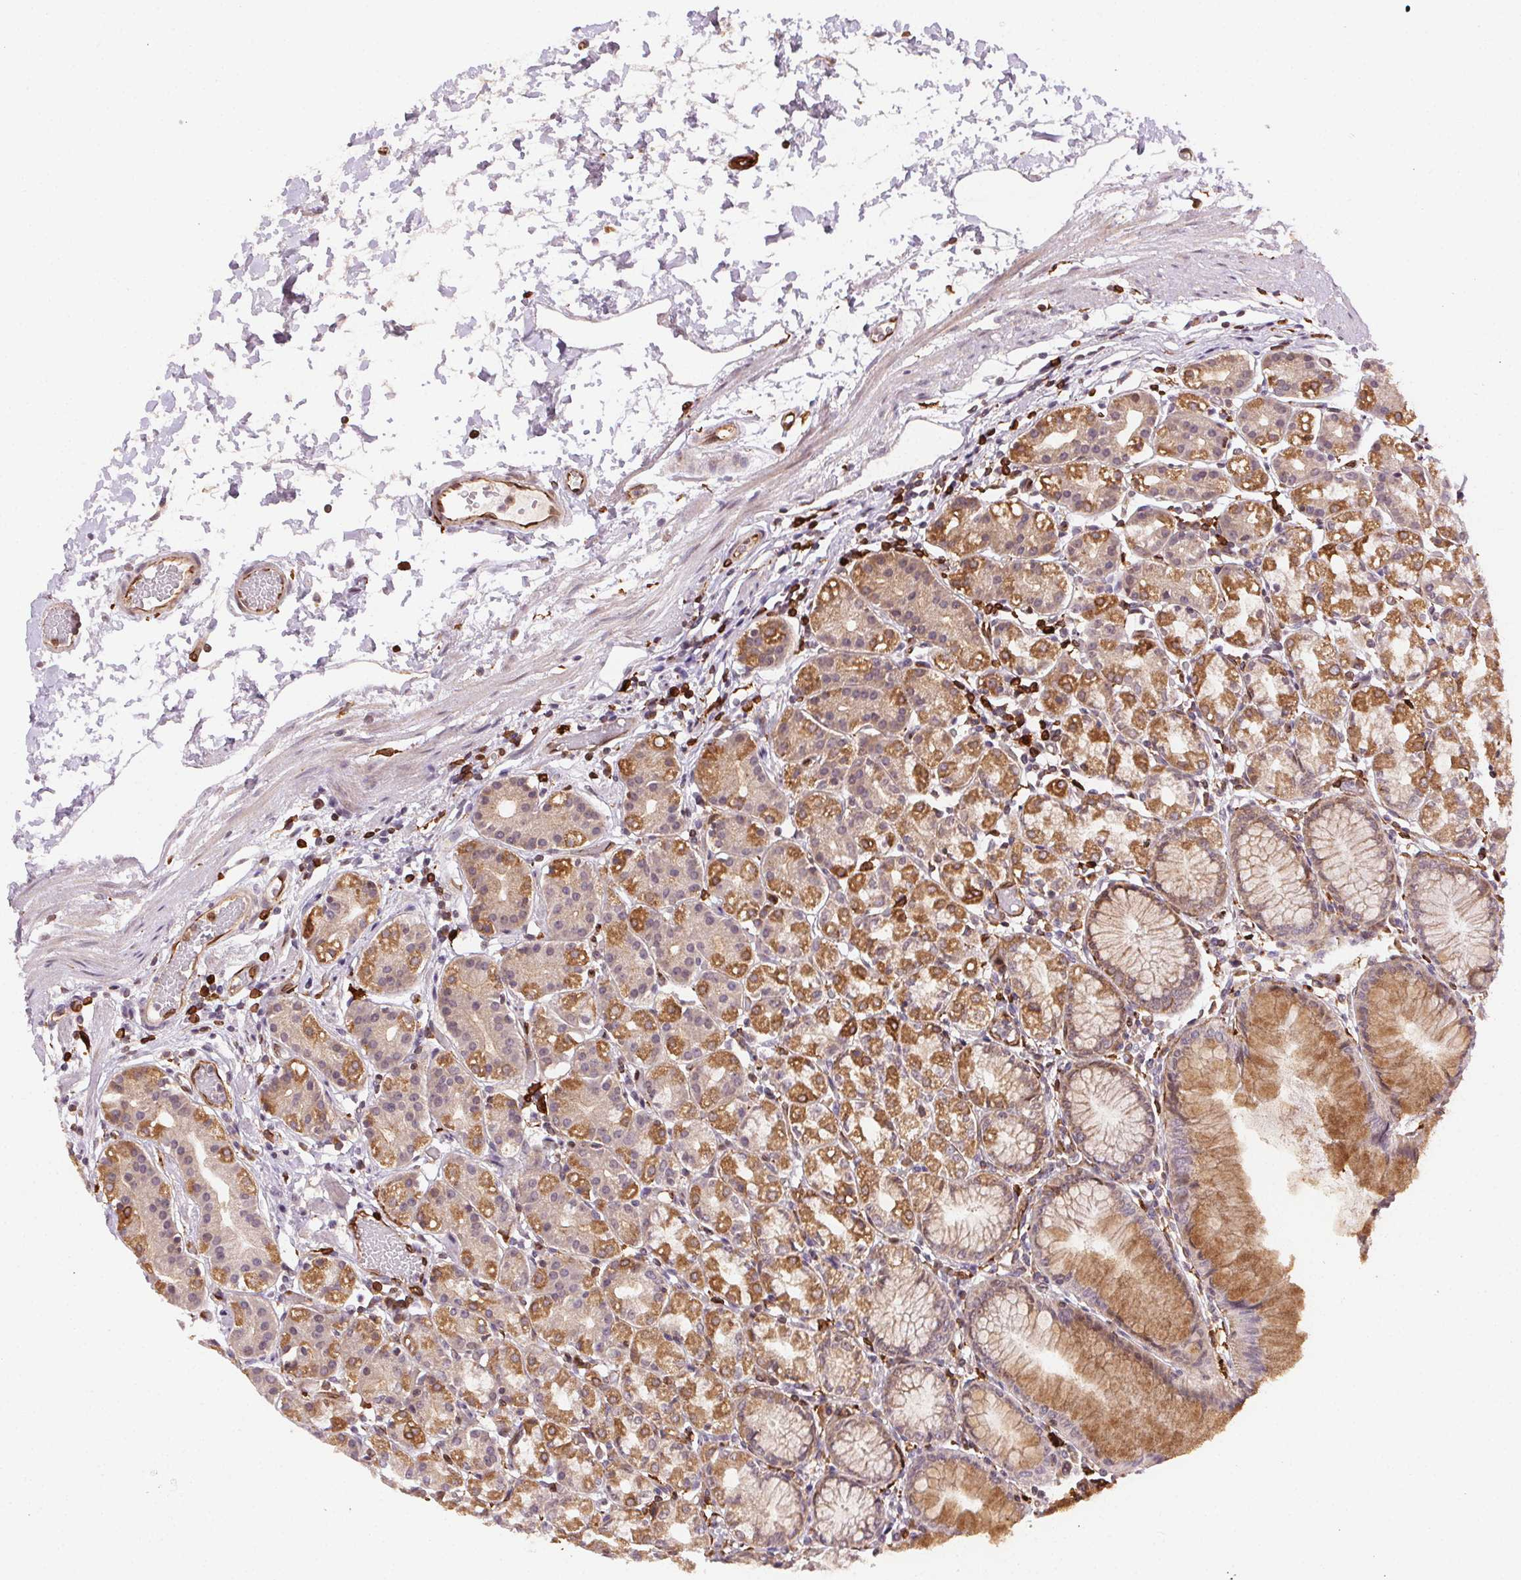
{"staining": {"intensity": "moderate", "quantity": ">75%", "location": "cytoplasmic/membranous"}, "tissue": "stomach", "cell_type": "Glandular cells", "image_type": "normal", "snomed": [{"axis": "morphology", "description": "Normal tissue, NOS"}, {"axis": "topography", "description": "Stomach"}], "caption": "An image showing moderate cytoplasmic/membranous staining in about >75% of glandular cells in benign stomach, as visualized by brown immunohistochemical staining.", "gene": "RNASET2", "patient": {"sex": "female", "age": 57}}